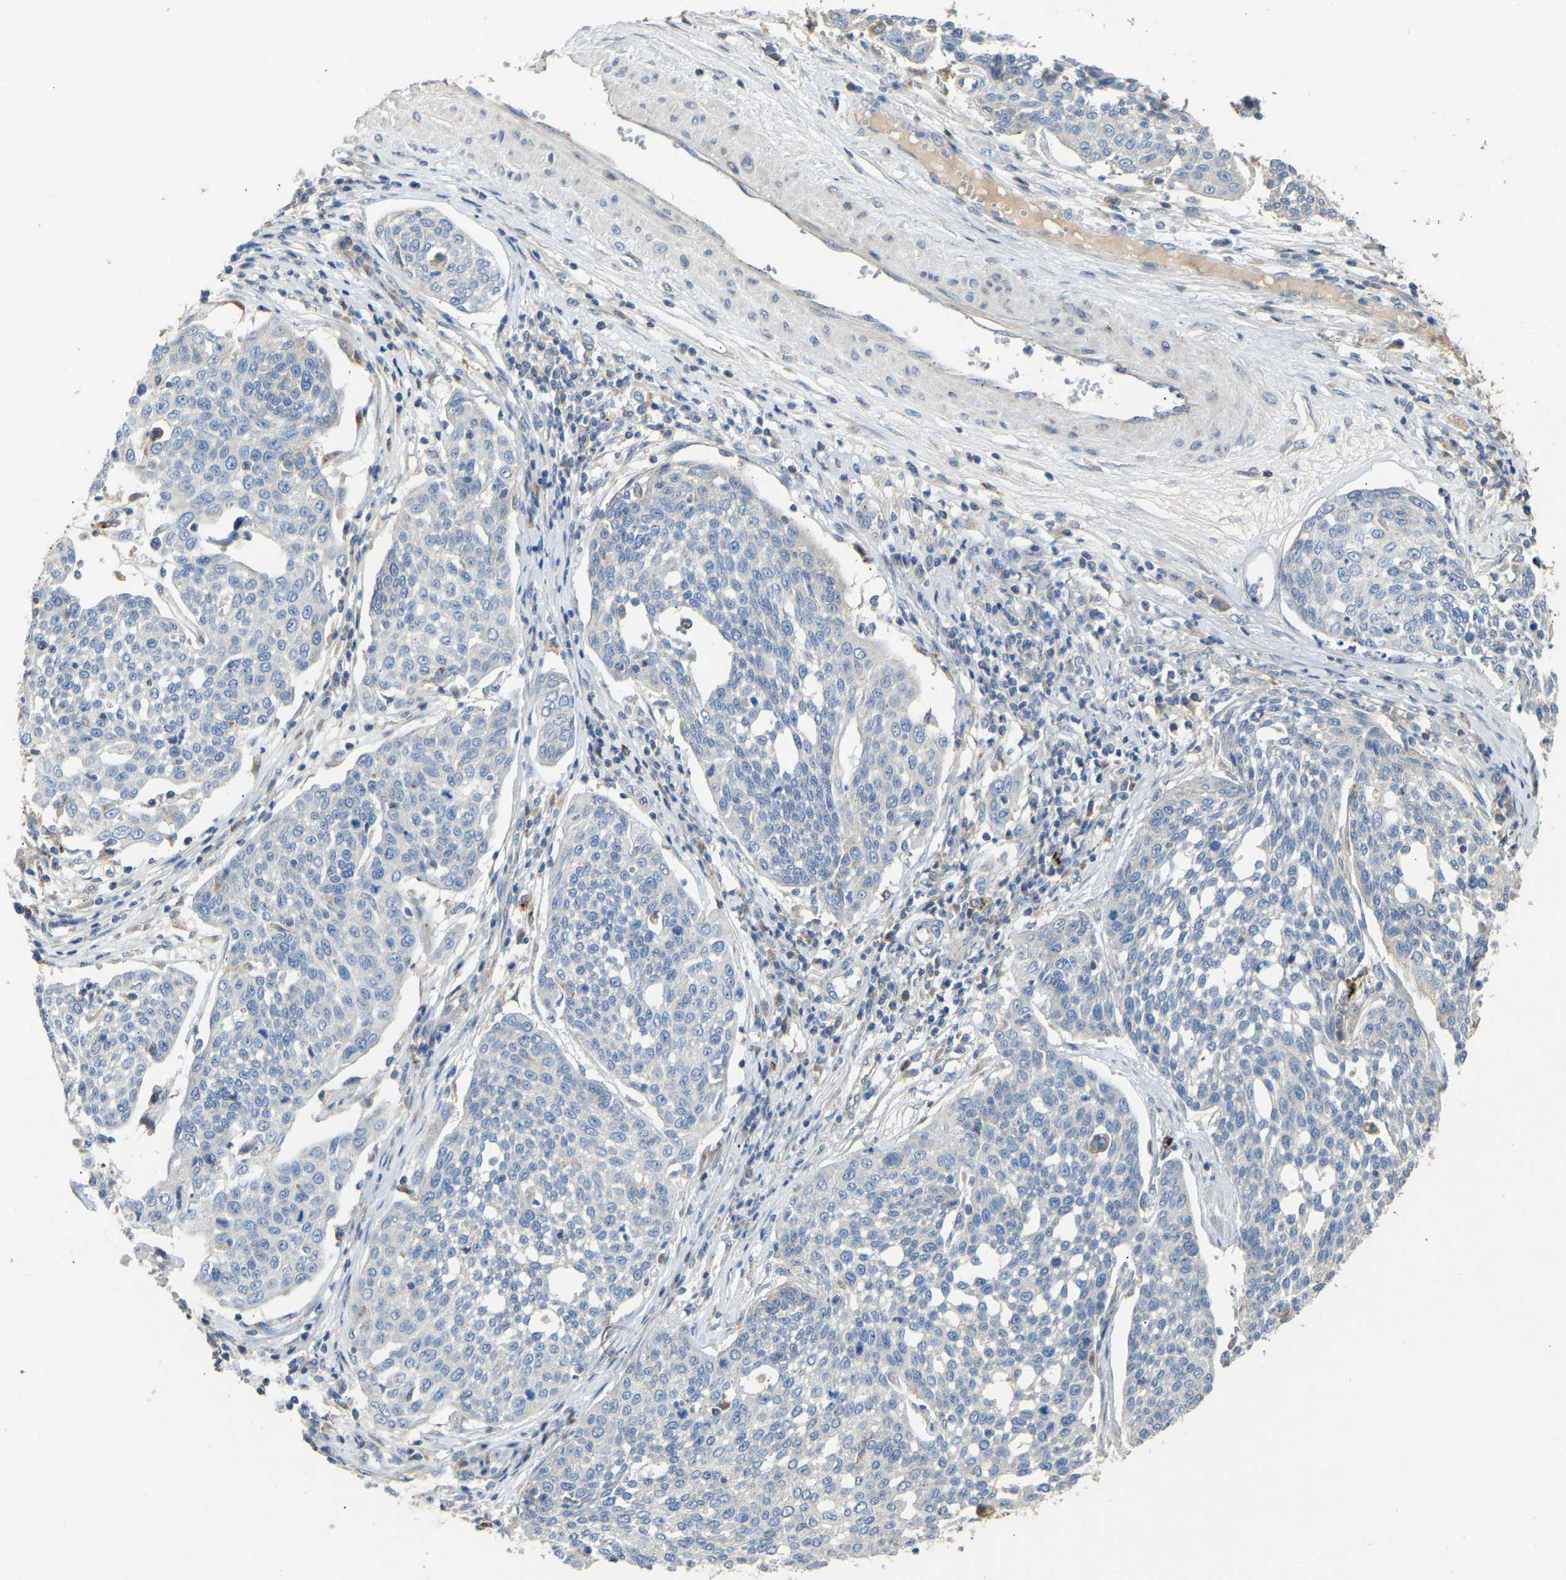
{"staining": {"intensity": "negative", "quantity": "none", "location": "none"}, "tissue": "cervical cancer", "cell_type": "Tumor cells", "image_type": "cancer", "snomed": [{"axis": "morphology", "description": "Squamous cell carcinoma, NOS"}, {"axis": "topography", "description": "Cervix"}], "caption": "DAB immunohistochemical staining of cervical cancer (squamous cell carcinoma) reveals no significant expression in tumor cells.", "gene": "RGP1", "patient": {"sex": "female", "age": 34}}